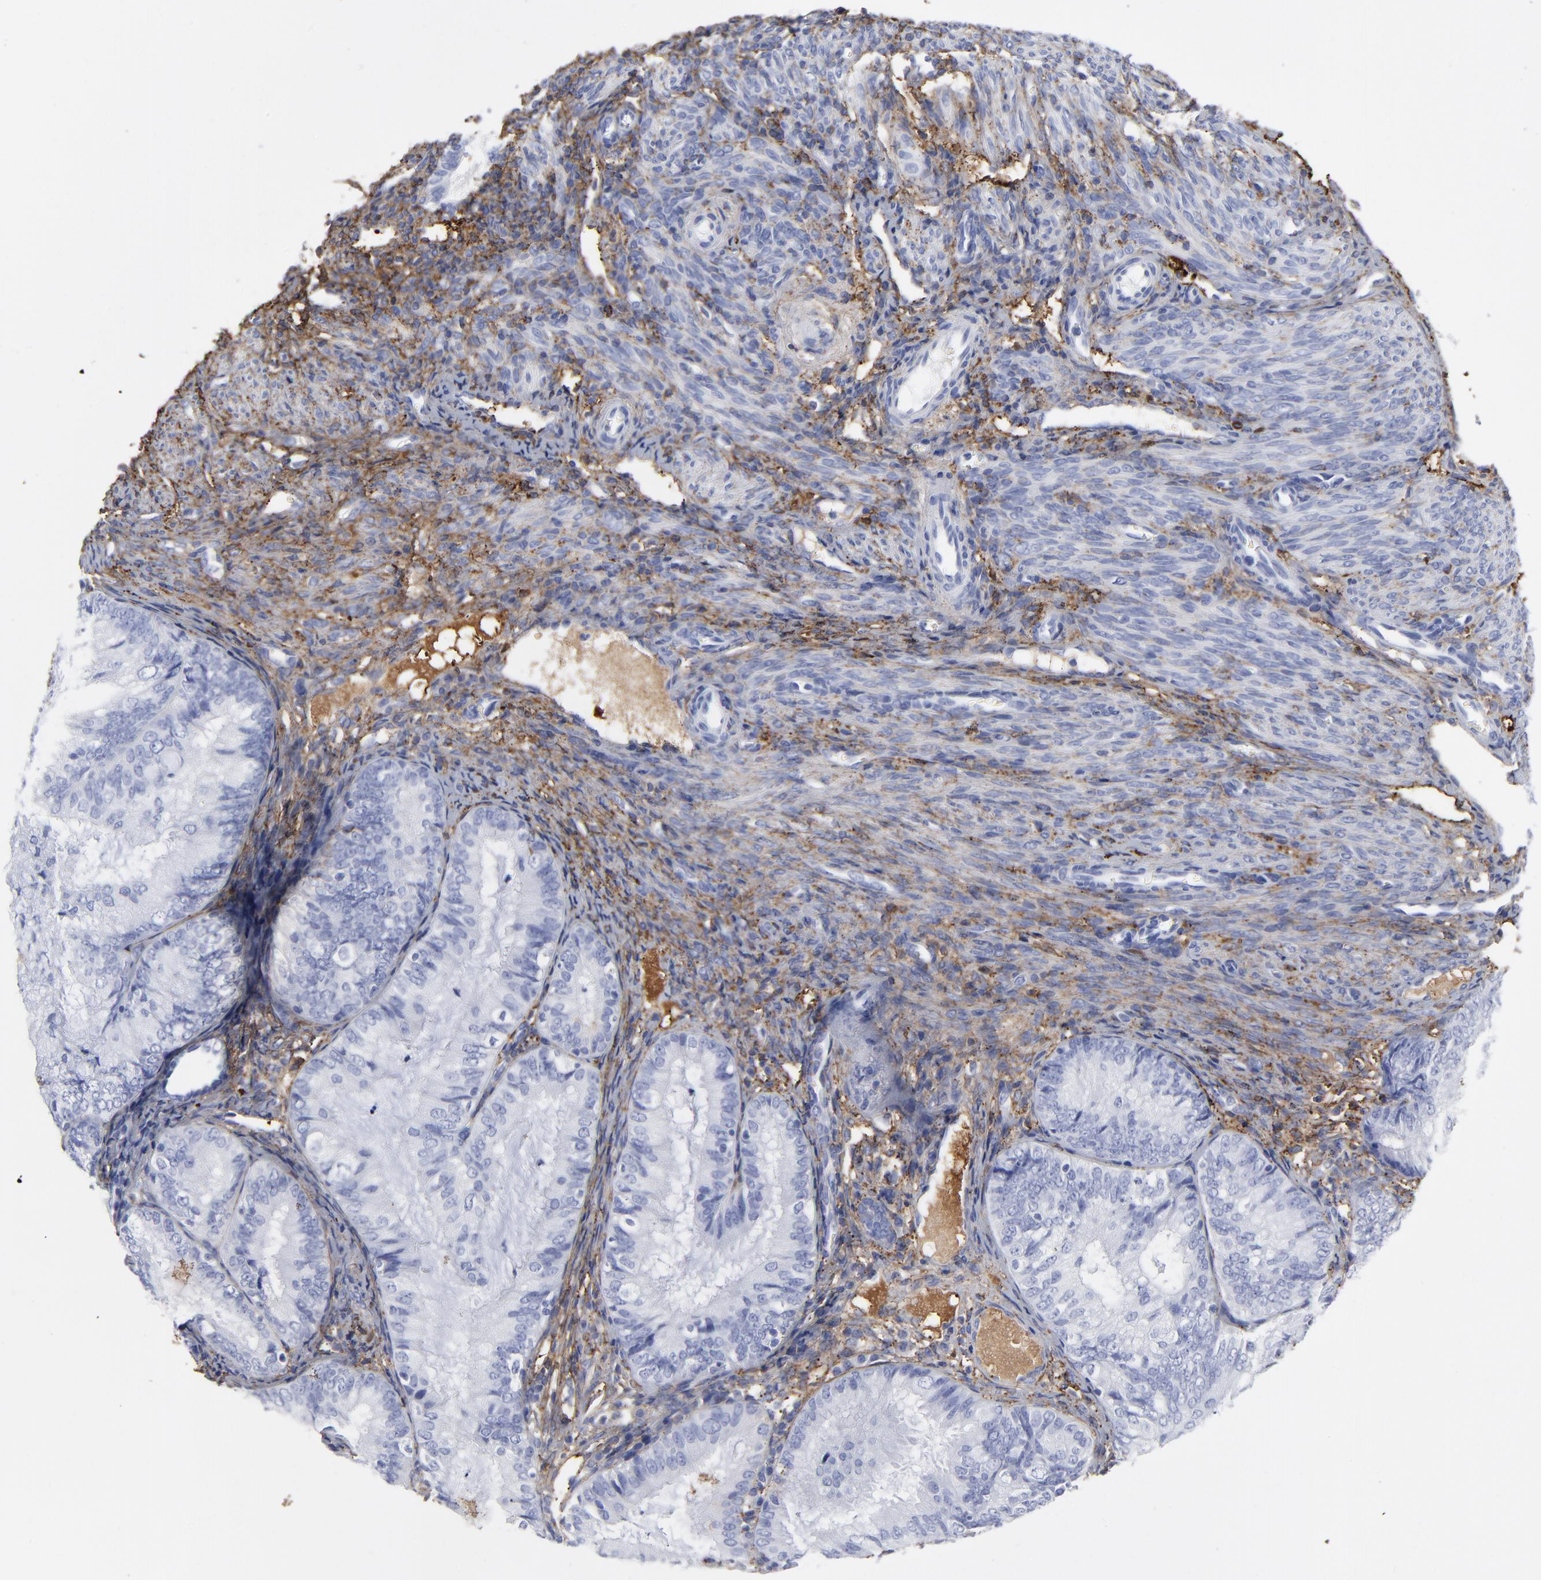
{"staining": {"intensity": "negative", "quantity": "none", "location": "none"}, "tissue": "endometrial cancer", "cell_type": "Tumor cells", "image_type": "cancer", "snomed": [{"axis": "morphology", "description": "Adenocarcinoma, NOS"}, {"axis": "topography", "description": "Endometrium"}], "caption": "Immunohistochemistry (IHC) histopathology image of human adenocarcinoma (endometrial) stained for a protein (brown), which exhibits no positivity in tumor cells.", "gene": "DCN", "patient": {"sex": "female", "age": 66}}